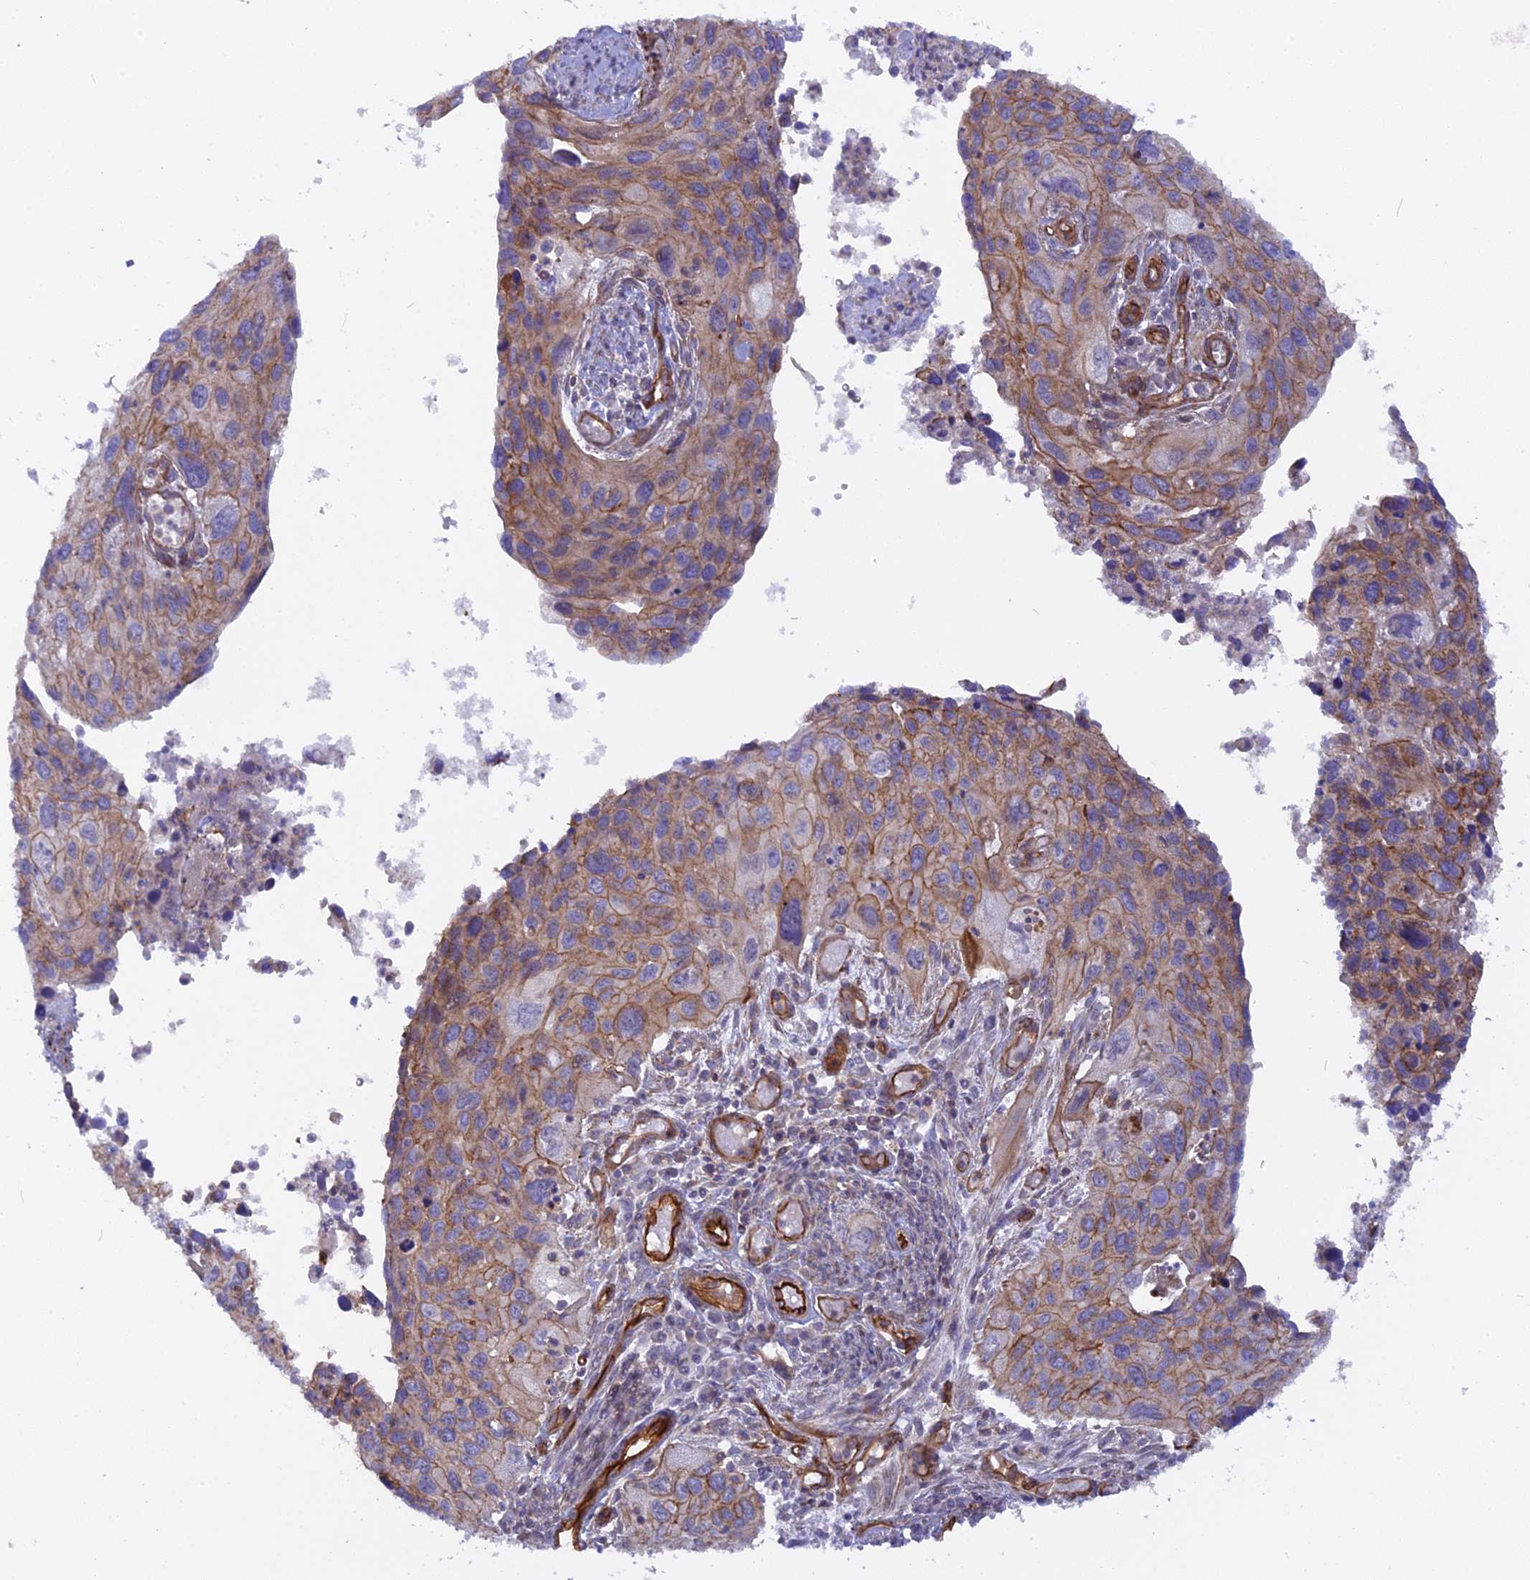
{"staining": {"intensity": "moderate", "quantity": ">75%", "location": "cytoplasmic/membranous"}, "tissue": "cervical cancer", "cell_type": "Tumor cells", "image_type": "cancer", "snomed": [{"axis": "morphology", "description": "Squamous cell carcinoma, NOS"}, {"axis": "topography", "description": "Cervix"}], "caption": "There is medium levels of moderate cytoplasmic/membranous staining in tumor cells of cervical cancer (squamous cell carcinoma), as demonstrated by immunohistochemical staining (brown color).", "gene": "CNBD2", "patient": {"sex": "female", "age": 55}}